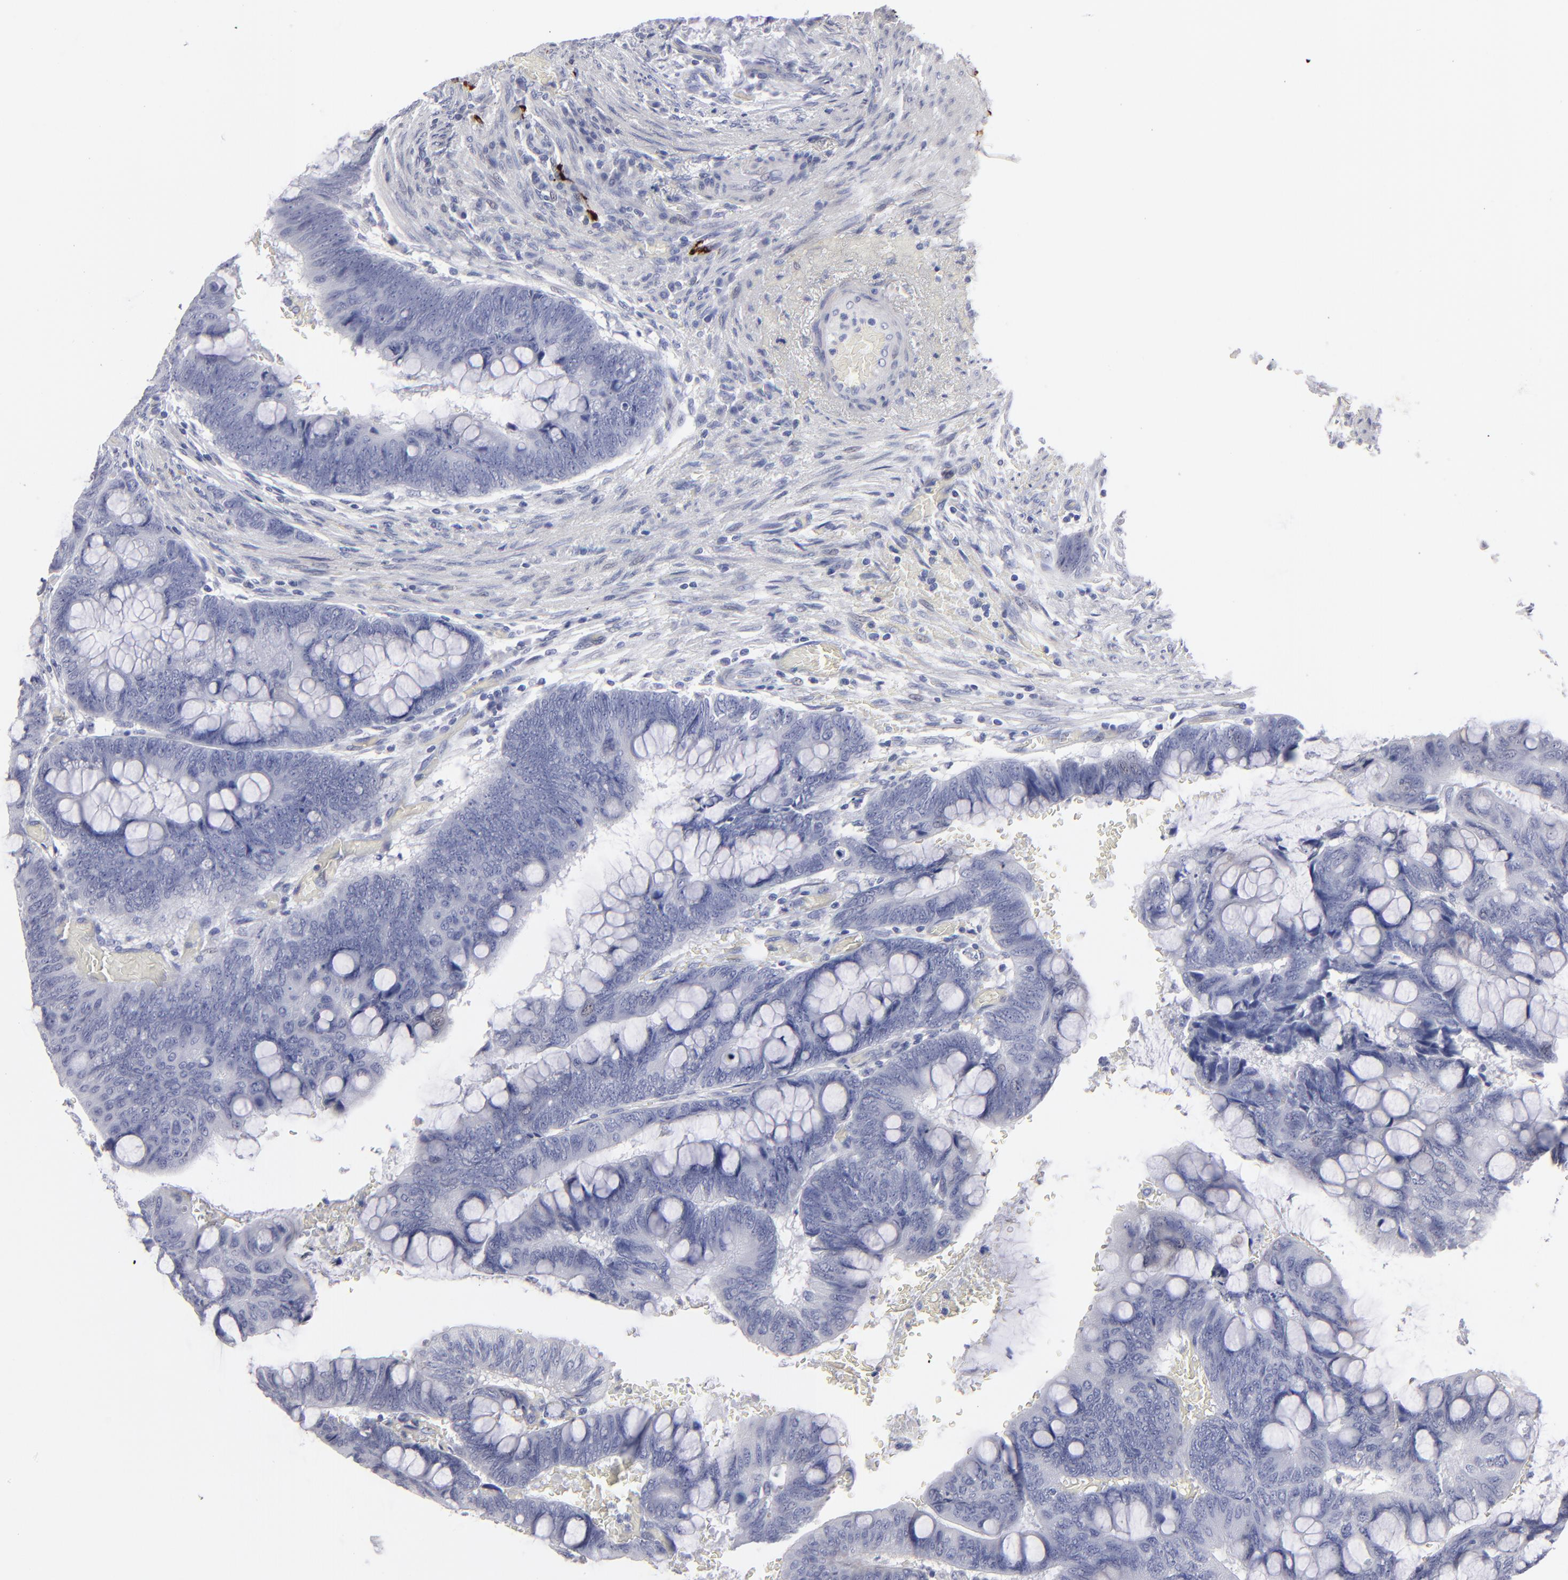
{"staining": {"intensity": "negative", "quantity": "none", "location": "none"}, "tissue": "colorectal cancer", "cell_type": "Tumor cells", "image_type": "cancer", "snomed": [{"axis": "morphology", "description": "Normal tissue, NOS"}, {"axis": "morphology", "description": "Adenocarcinoma, NOS"}, {"axis": "topography", "description": "Rectum"}], "caption": "This is an IHC histopathology image of human colorectal cancer. There is no expression in tumor cells.", "gene": "CADM3", "patient": {"sex": "male", "age": 92}}